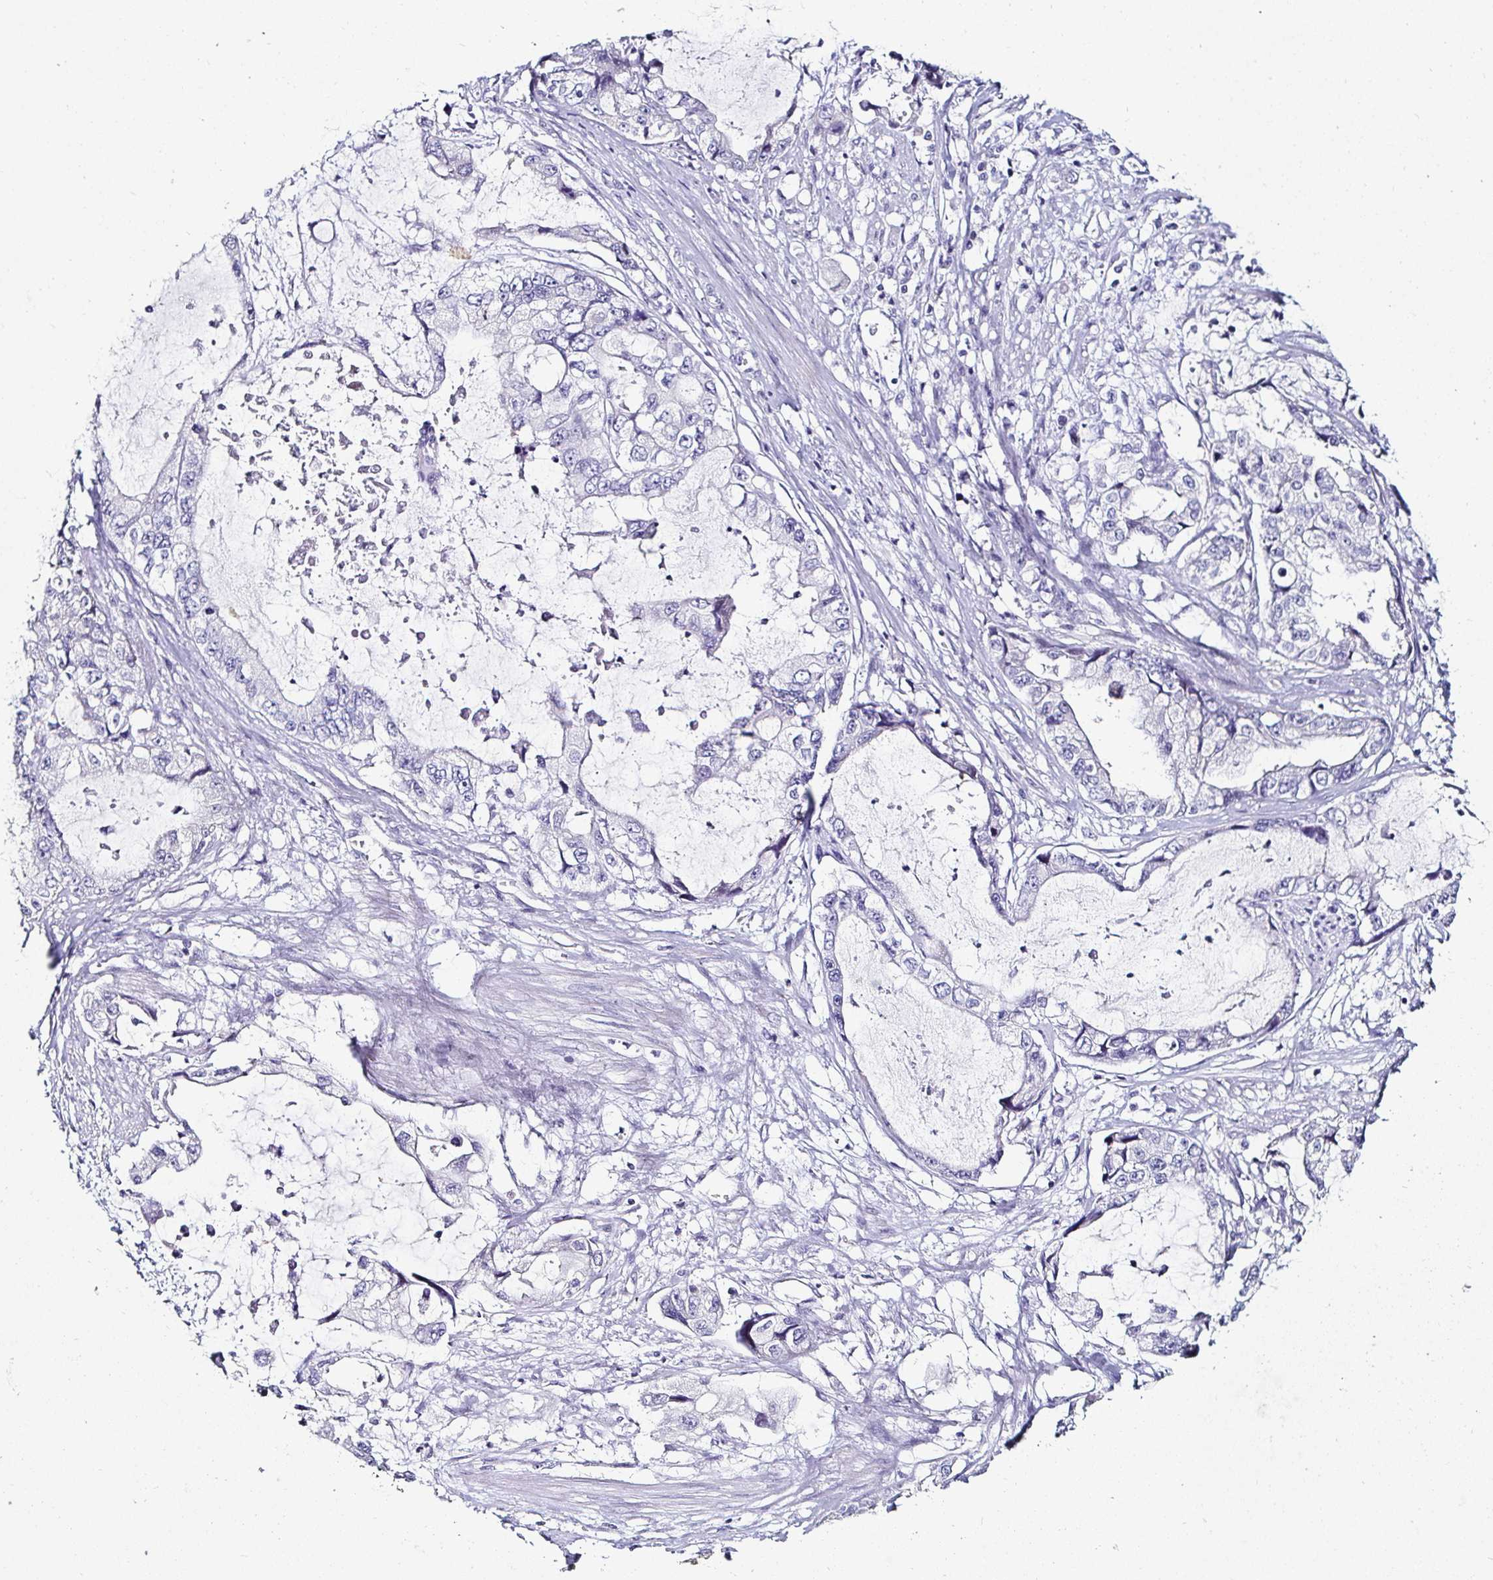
{"staining": {"intensity": "negative", "quantity": "none", "location": "none"}, "tissue": "stomach cancer", "cell_type": "Tumor cells", "image_type": "cancer", "snomed": [{"axis": "morphology", "description": "Adenocarcinoma, NOS"}, {"axis": "topography", "description": "Pancreas"}, {"axis": "topography", "description": "Stomach, upper"}, {"axis": "topography", "description": "Stomach"}], "caption": "Histopathology image shows no significant protein expression in tumor cells of stomach adenocarcinoma.", "gene": "C4orf17", "patient": {"sex": "male", "age": 77}}